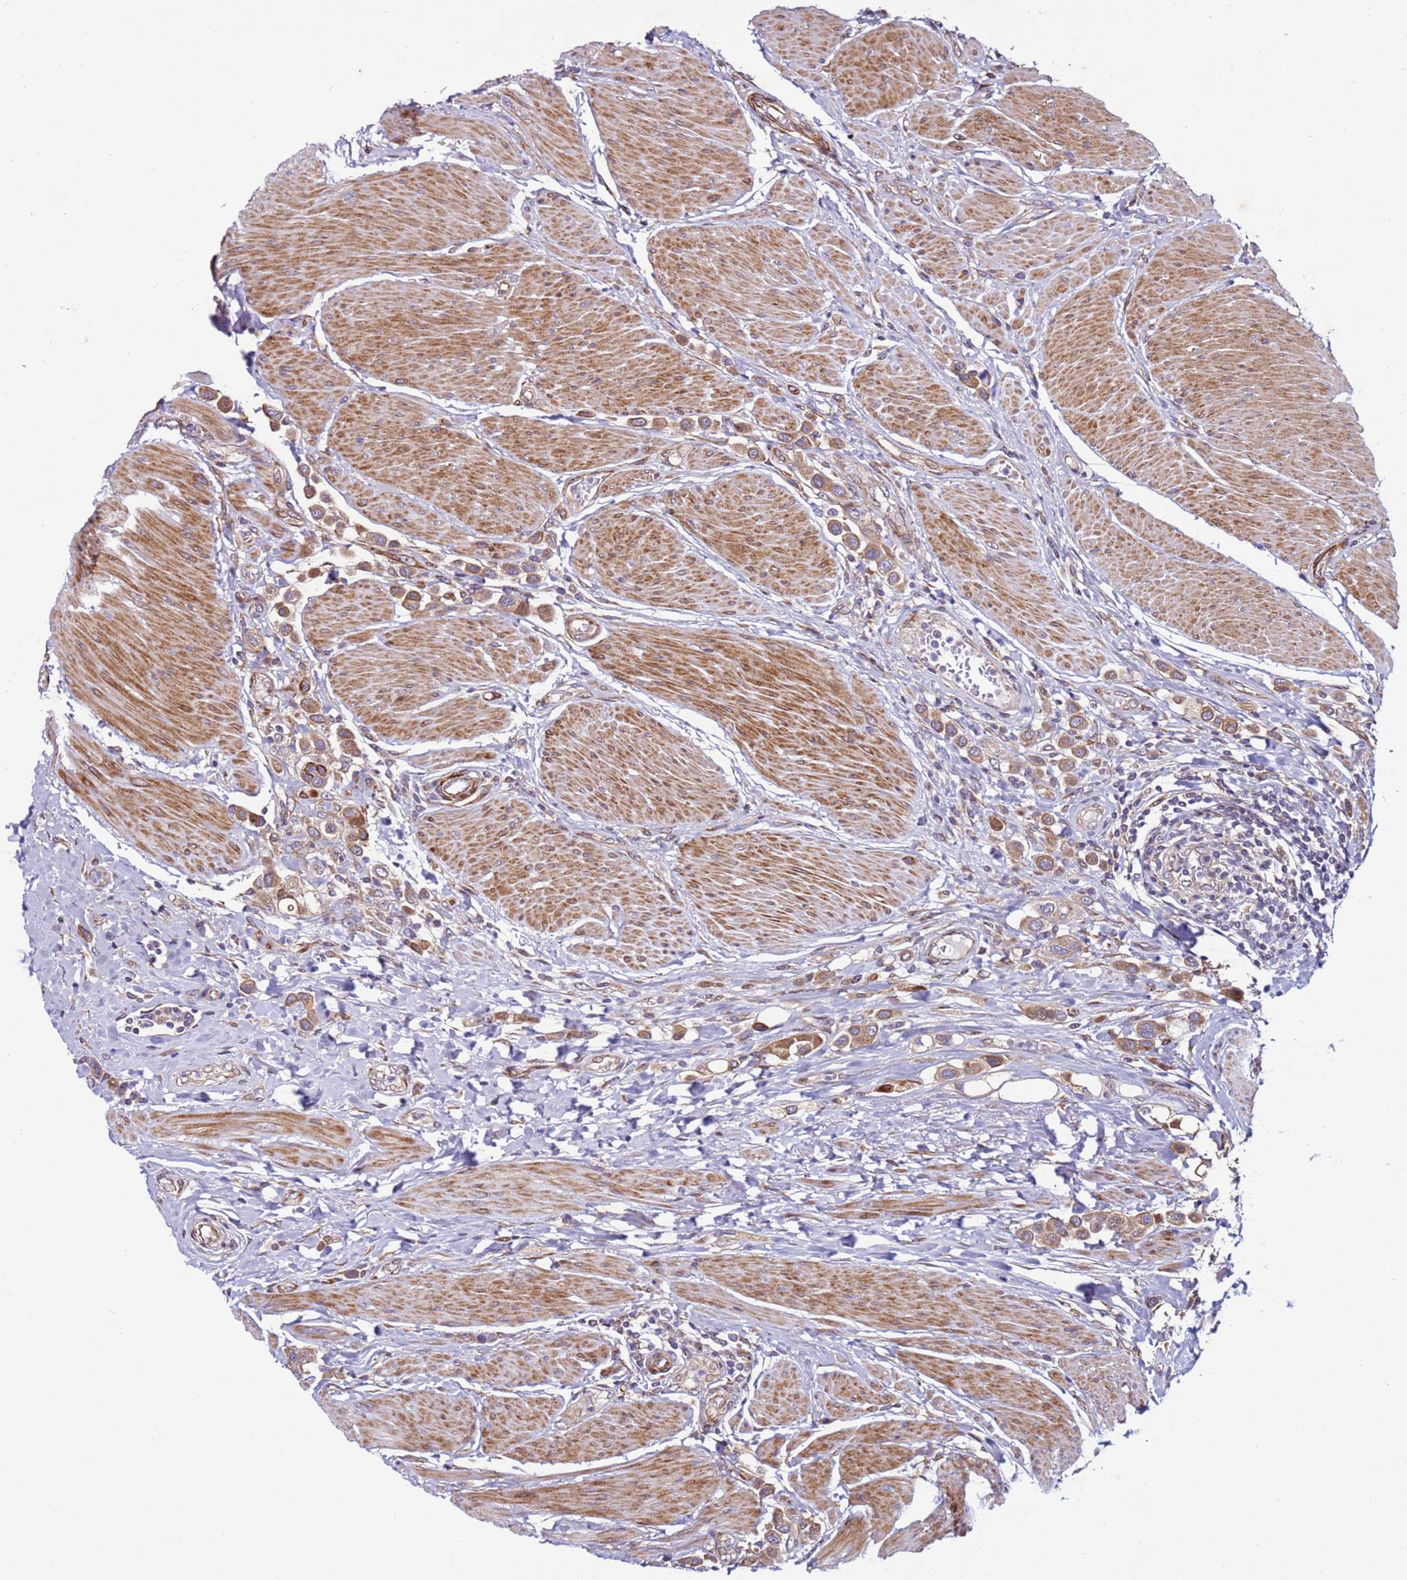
{"staining": {"intensity": "moderate", "quantity": ">75%", "location": "cytoplasmic/membranous"}, "tissue": "urothelial cancer", "cell_type": "Tumor cells", "image_type": "cancer", "snomed": [{"axis": "morphology", "description": "Urothelial carcinoma, High grade"}, {"axis": "topography", "description": "Urinary bladder"}], "caption": "Moderate cytoplasmic/membranous expression is appreciated in approximately >75% of tumor cells in urothelial cancer.", "gene": "MCRIP1", "patient": {"sex": "male", "age": 50}}